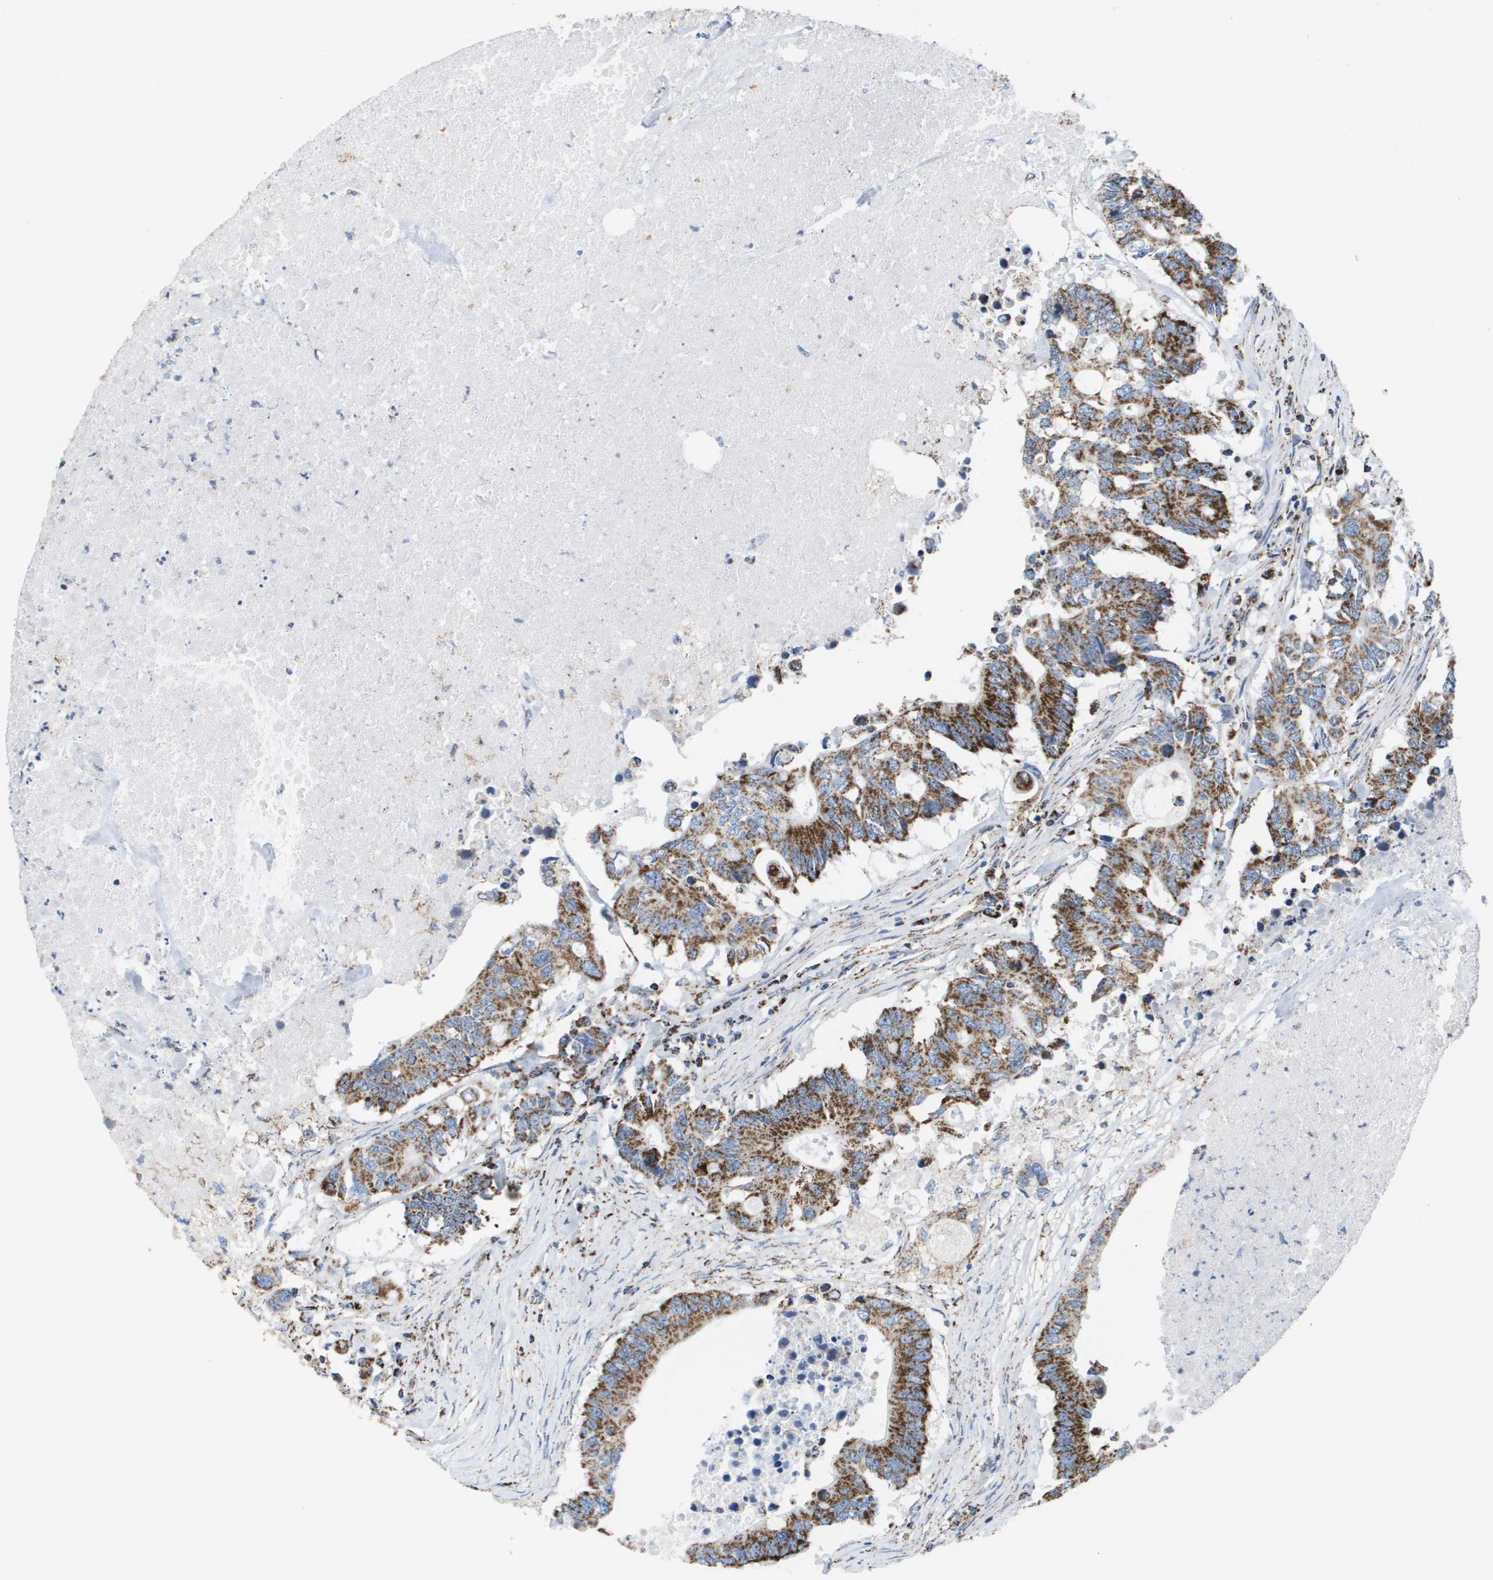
{"staining": {"intensity": "strong", "quantity": ">75%", "location": "cytoplasmic/membranous"}, "tissue": "colorectal cancer", "cell_type": "Tumor cells", "image_type": "cancer", "snomed": [{"axis": "morphology", "description": "Adenocarcinoma, NOS"}, {"axis": "topography", "description": "Colon"}], "caption": "Immunohistochemical staining of adenocarcinoma (colorectal) exhibits high levels of strong cytoplasmic/membranous protein positivity in approximately >75% of tumor cells. (Stains: DAB in brown, nuclei in blue, Microscopy: brightfield microscopy at high magnification).", "gene": "ATP5F1B", "patient": {"sex": "male", "age": 71}}